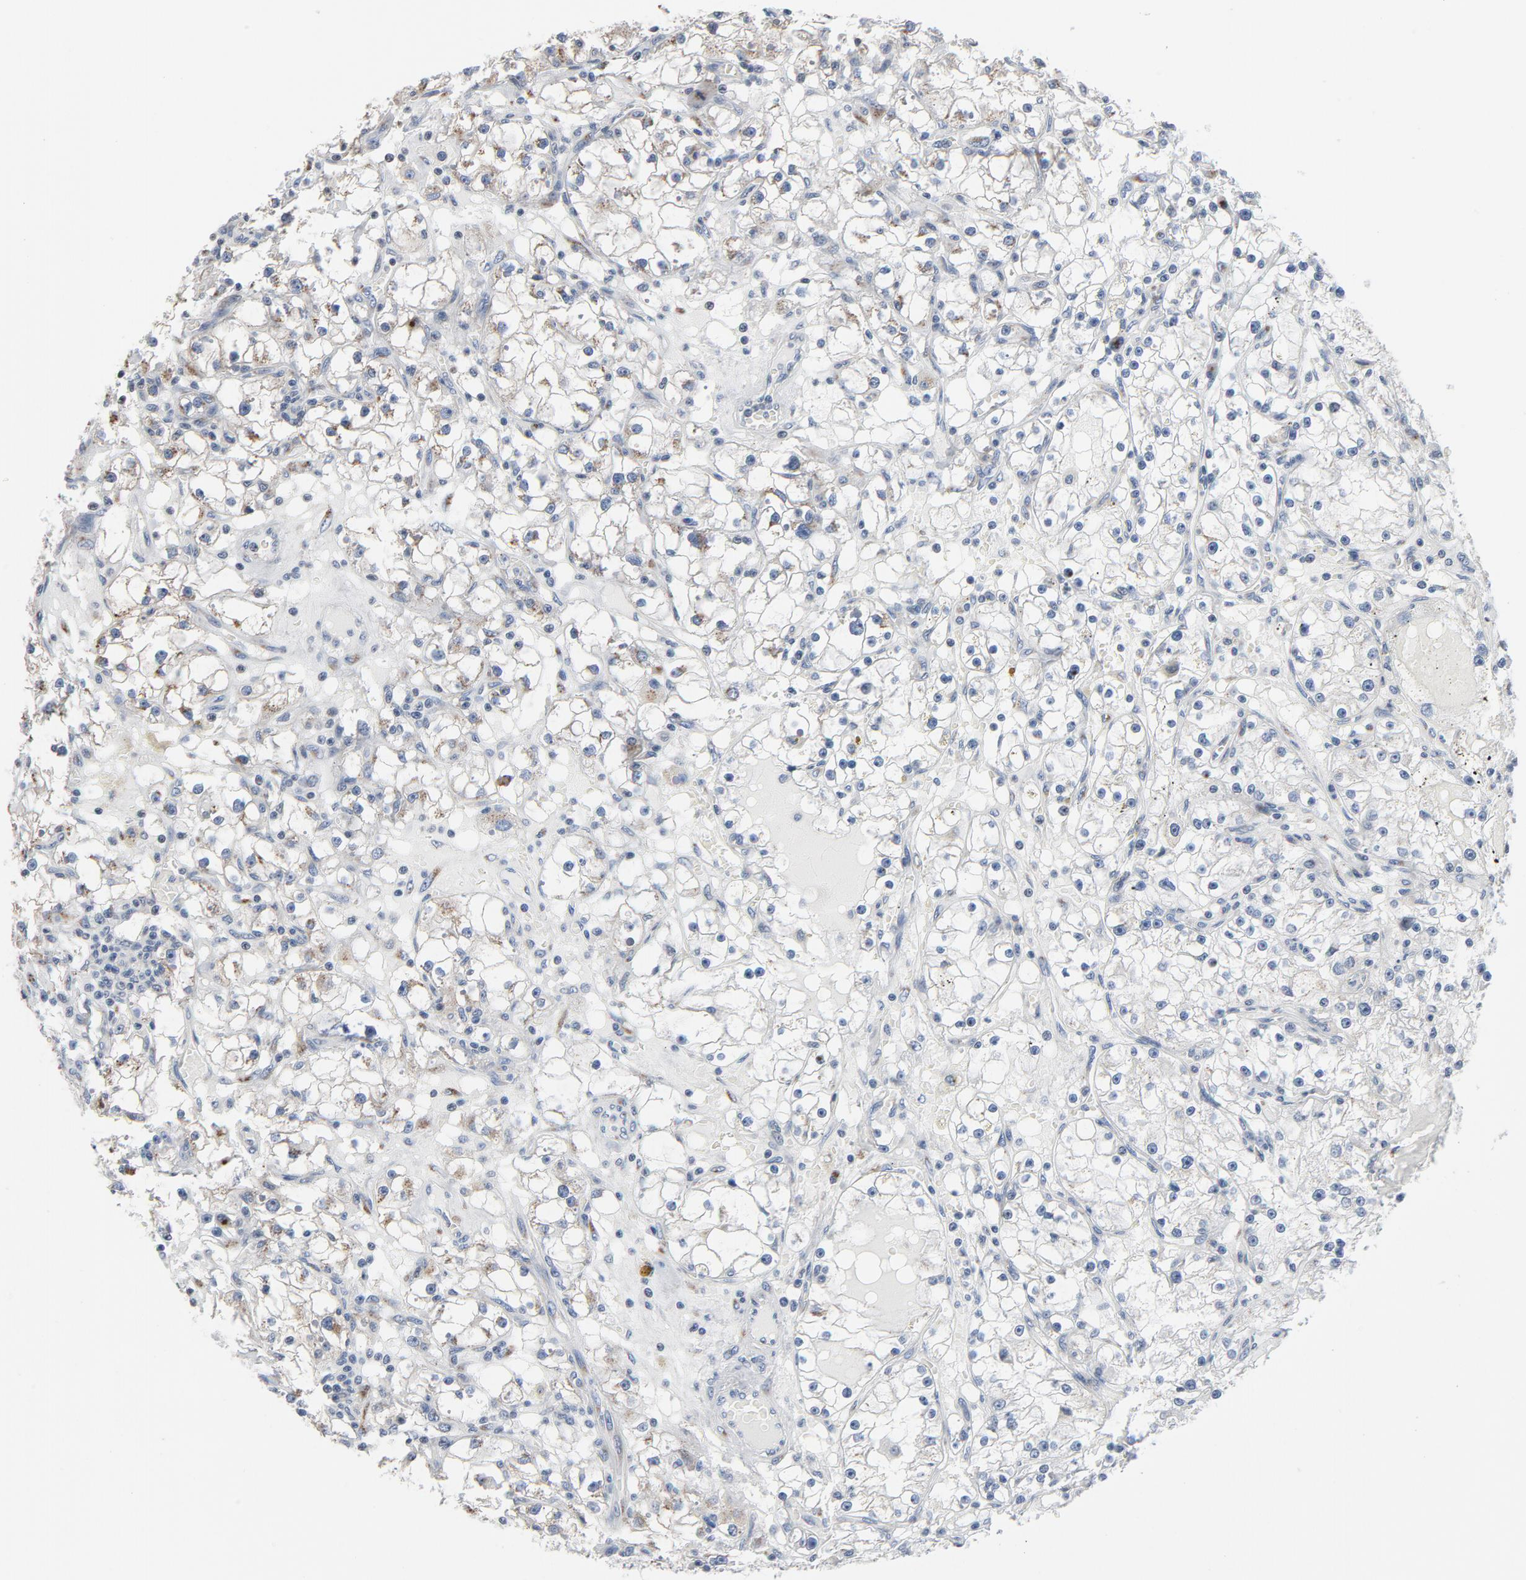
{"staining": {"intensity": "moderate", "quantity": "<25%", "location": "cytoplasmic/membranous"}, "tissue": "renal cancer", "cell_type": "Tumor cells", "image_type": "cancer", "snomed": [{"axis": "morphology", "description": "Adenocarcinoma, NOS"}, {"axis": "topography", "description": "Kidney"}], "caption": "A brown stain highlights moderate cytoplasmic/membranous positivity of a protein in human renal cancer (adenocarcinoma) tumor cells.", "gene": "YIPF6", "patient": {"sex": "male", "age": 56}}